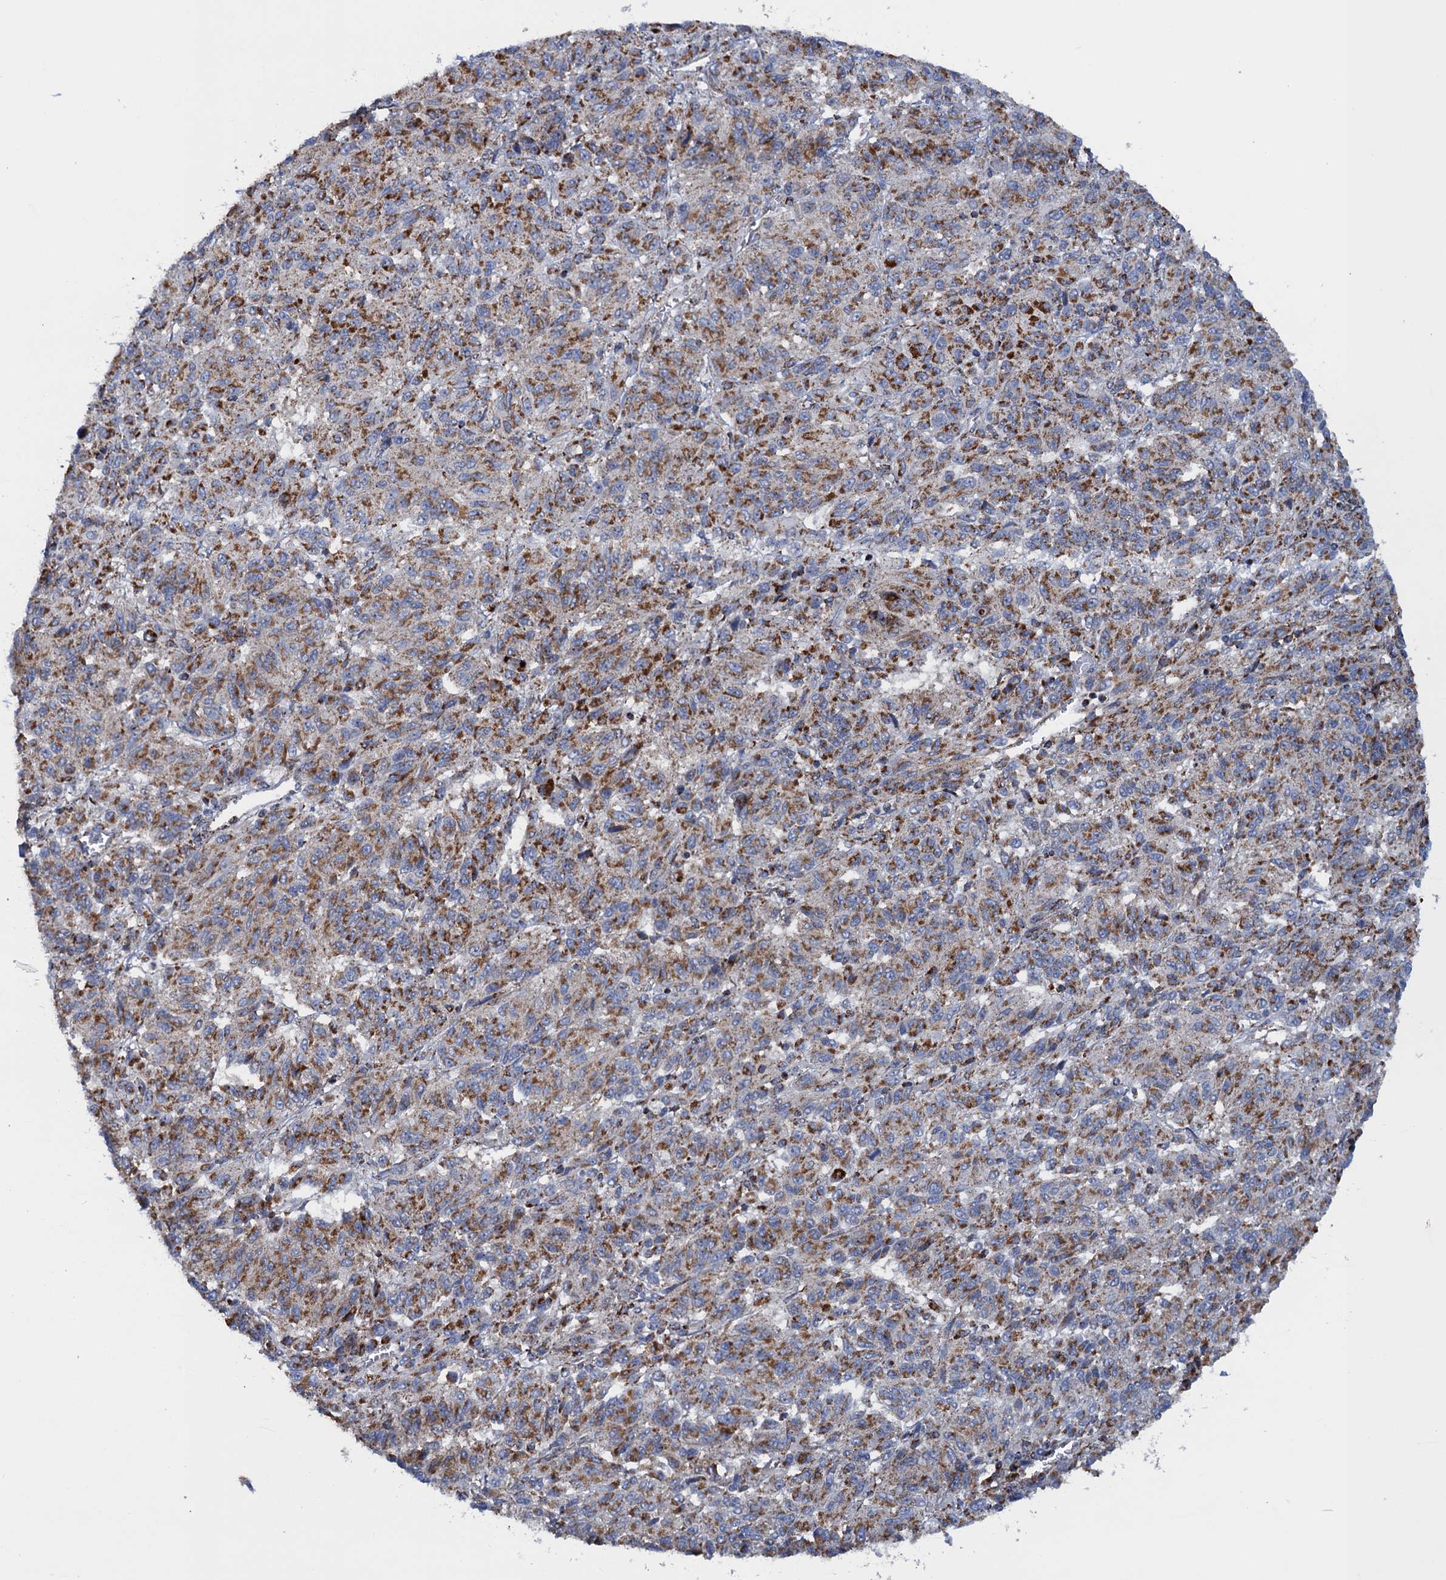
{"staining": {"intensity": "moderate", "quantity": ">75%", "location": "cytoplasmic/membranous"}, "tissue": "melanoma", "cell_type": "Tumor cells", "image_type": "cancer", "snomed": [{"axis": "morphology", "description": "Malignant melanoma, Metastatic site"}, {"axis": "topography", "description": "Lung"}], "caption": "Melanoma tissue shows moderate cytoplasmic/membranous positivity in about >75% of tumor cells", "gene": "GTPBP3", "patient": {"sex": "male", "age": 64}}